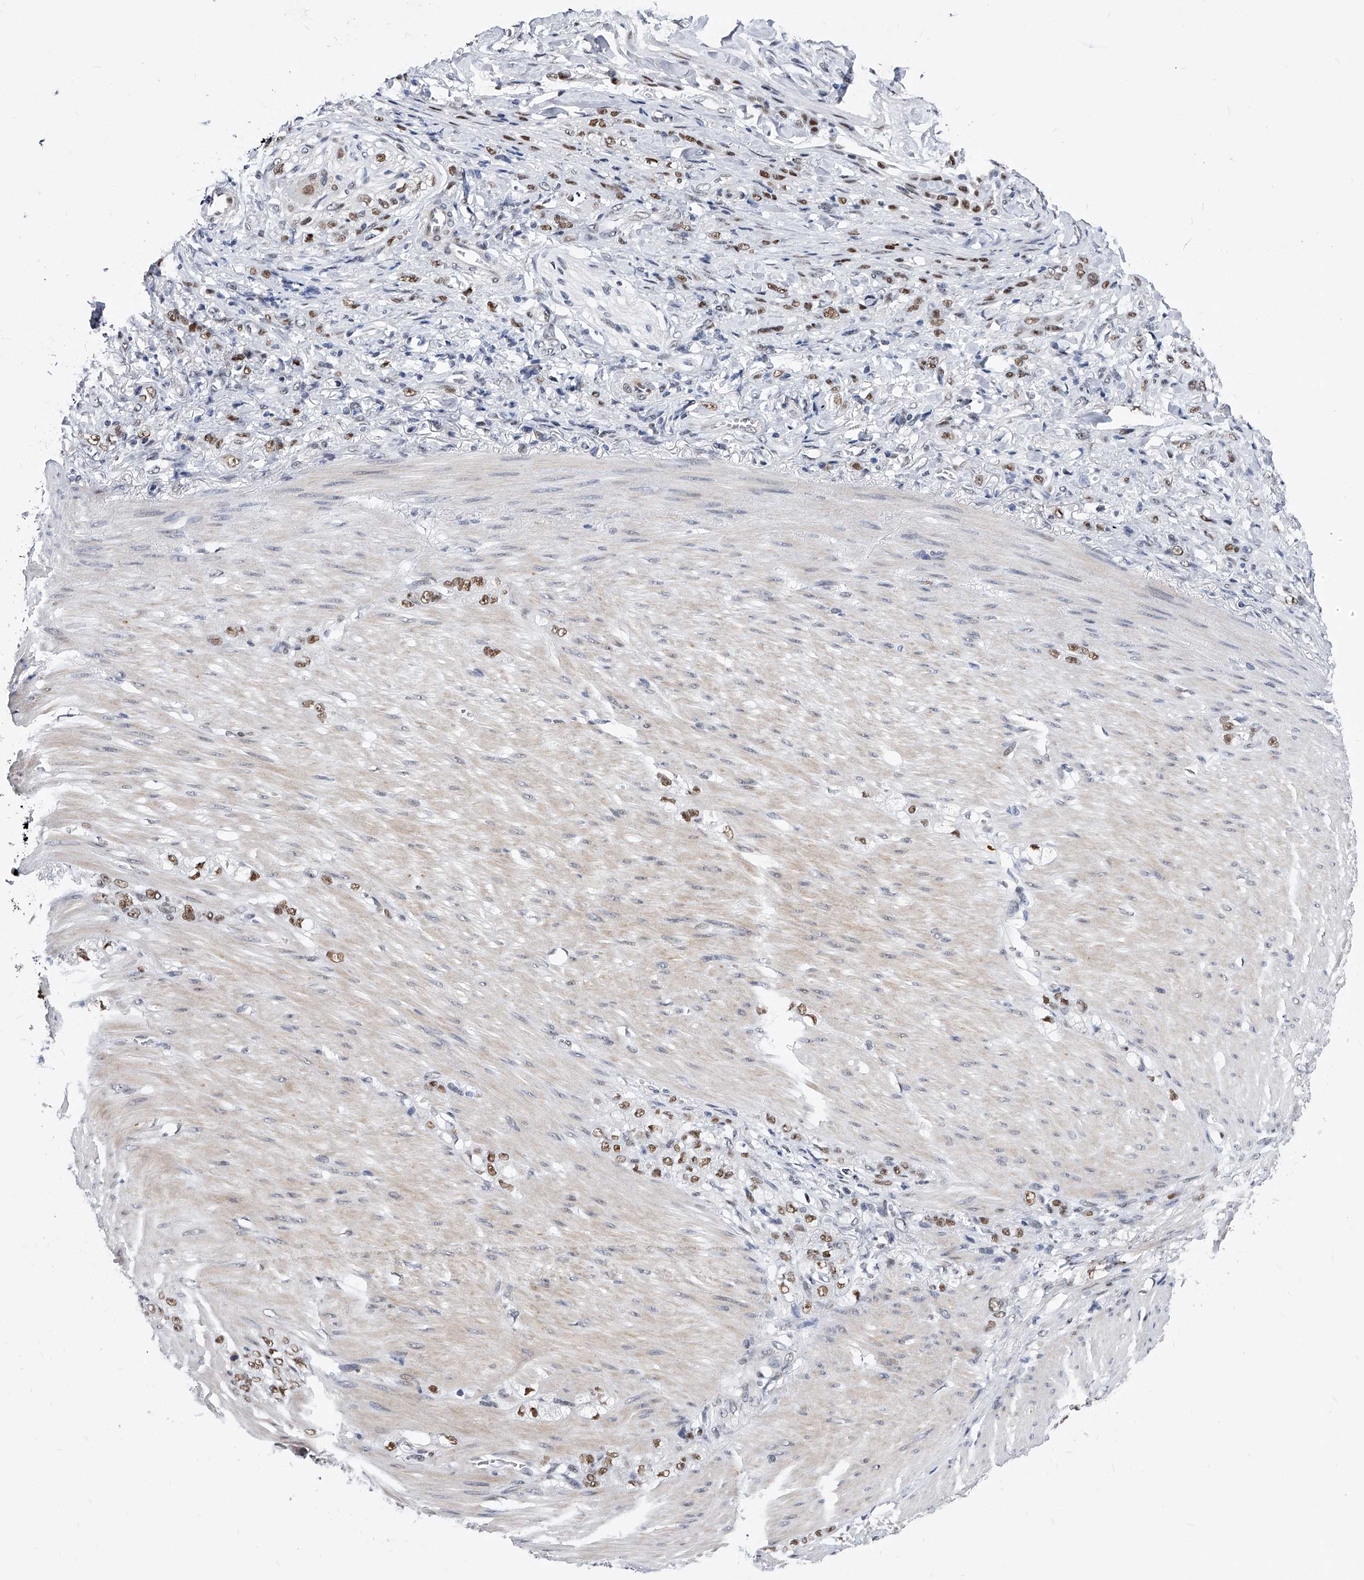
{"staining": {"intensity": "moderate", "quantity": ">75%", "location": "nuclear"}, "tissue": "stomach cancer", "cell_type": "Tumor cells", "image_type": "cancer", "snomed": [{"axis": "morphology", "description": "Normal tissue, NOS"}, {"axis": "morphology", "description": "Adenocarcinoma, NOS"}, {"axis": "topography", "description": "Stomach"}], "caption": "Human stomach cancer stained with a protein marker exhibits moderate staining in tumor cells.", "gene": "TESK2", "patient": {"sex": "male", "age": 82}}